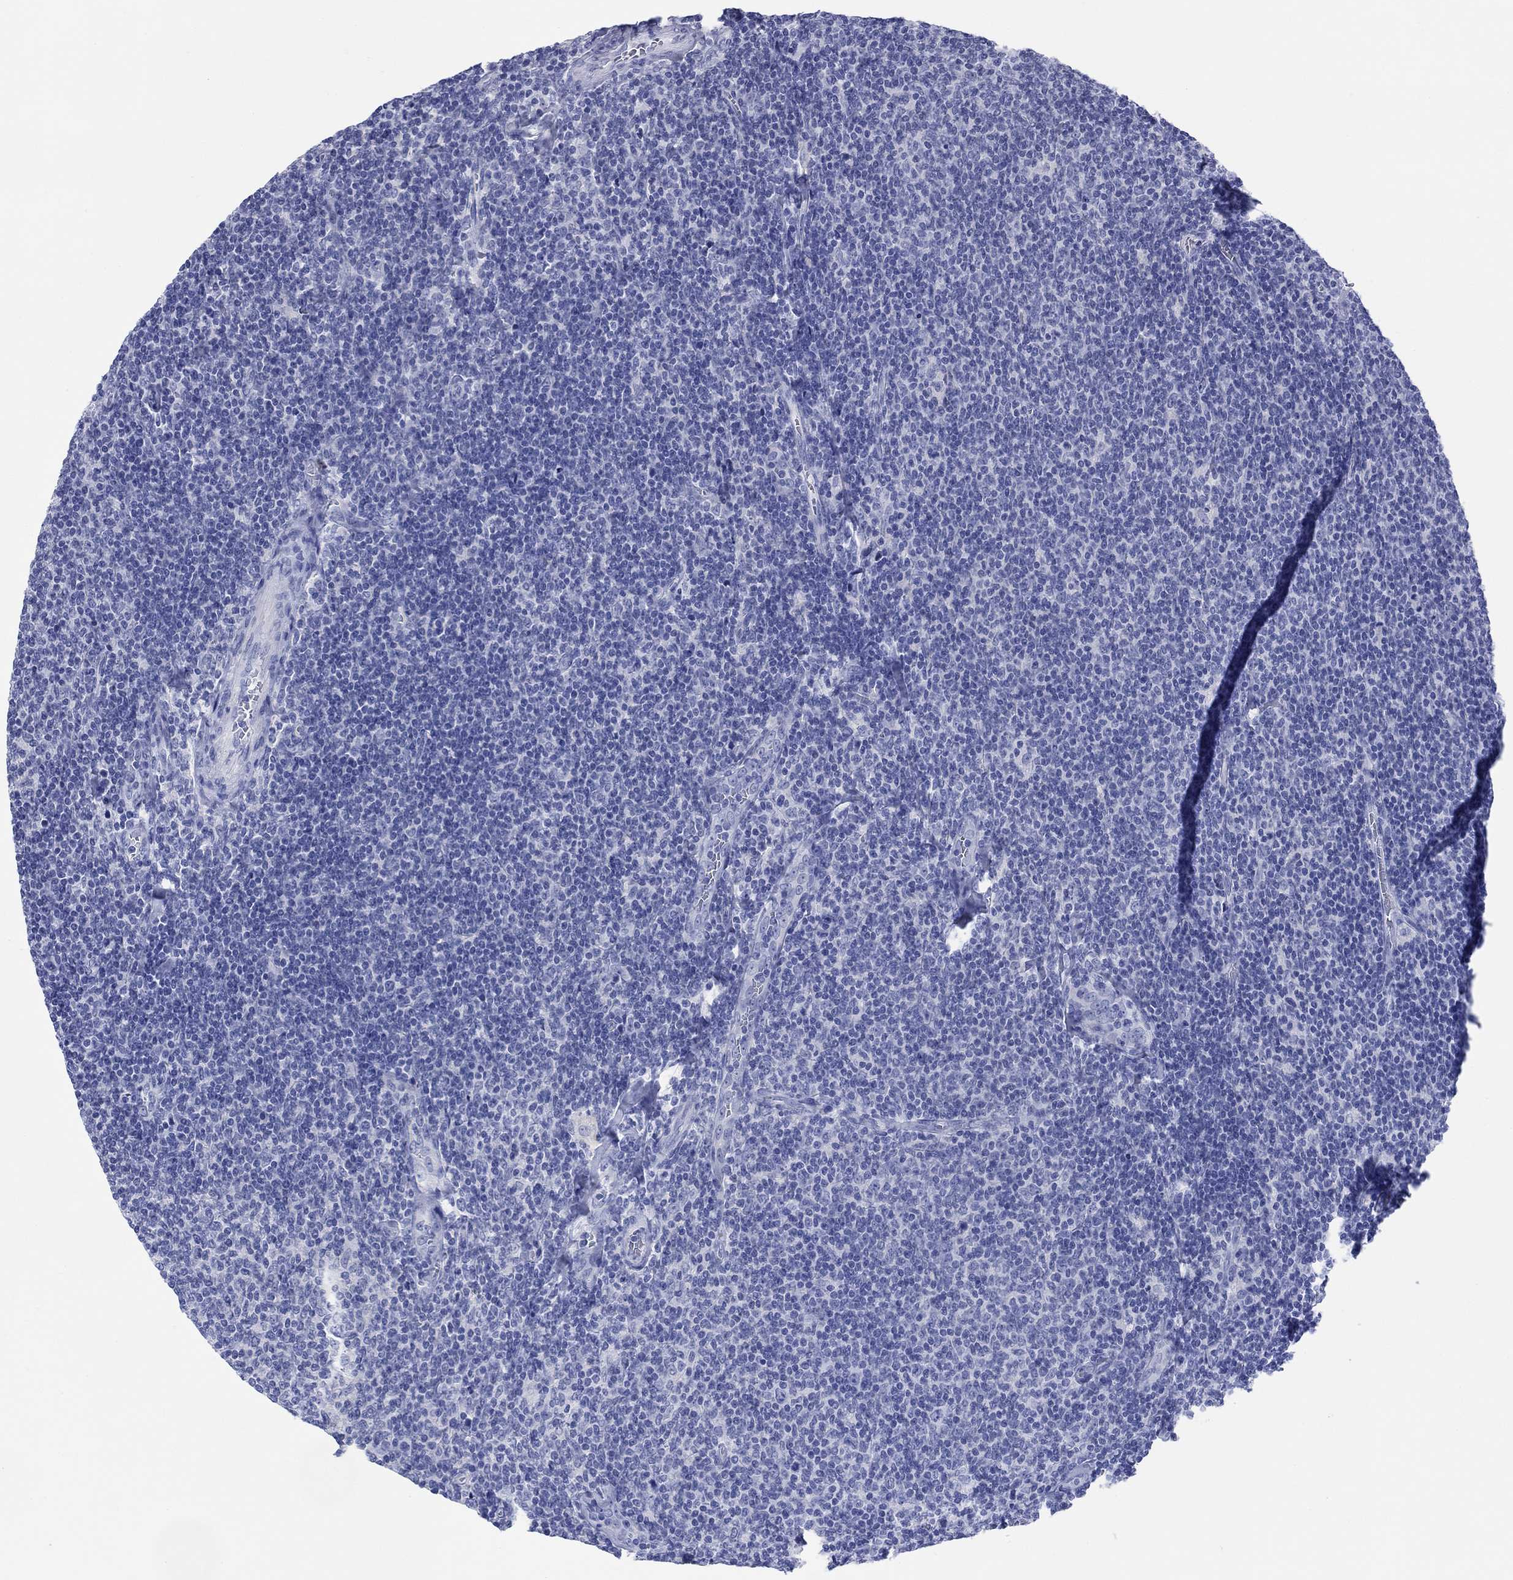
{"staining": {"intensity": "negative", "quantity": "none", "location": "none"}, "tissue": "lymphoma", "cell_type": "Tumor cells", "image_type": "cancer", "snomed": [{"axis": "morphology", "description": "Malignant lymphoma, non-Hodgkin's type, Low grade"}, {"axis": "topography", "description": "Lymph node"}], "caption": "This is an immunohistochemistry (IHC) image of low-grade malignant lymphoma, non-Hodgkin's type. There is no positivity in tumor cells.", "gene": "ATP1B1", "patient": {"sex": "male", "age": 52}}